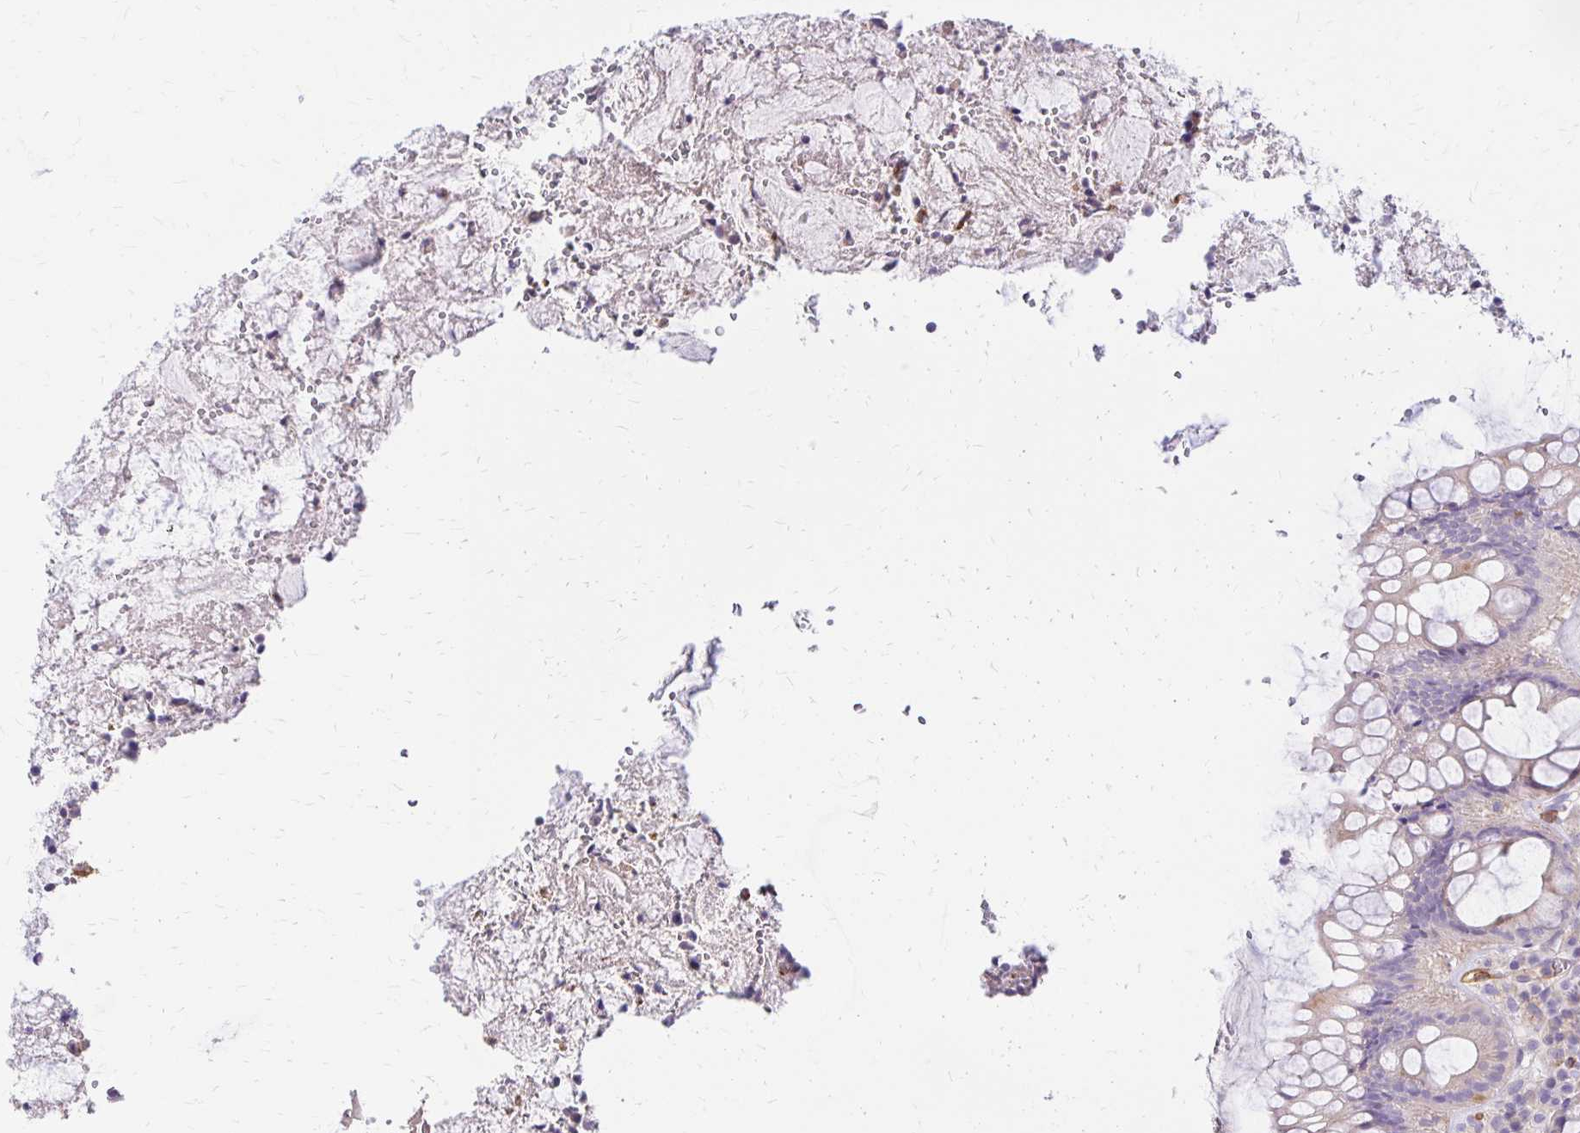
{"staining": {"intensity": "negative", "quantity": "none", "location": "none"}, "tissue": "rectum", "cell_type": "Glandular cells", "image_type": "normal", "snomed": [{"axis": "morphology", "description": "Normal tissue, NOS"}, {"axis": "topography", "description": "Rectum"}], "caption": "Micrograph shows no protein staining in glandular cells of normal rectum. The staining is performed using DAB brown chromogen with nuclei counter-stained in using hematoxylin.", "gene": "TTYH1", "patient": {"sex": "female", "age": 69}}